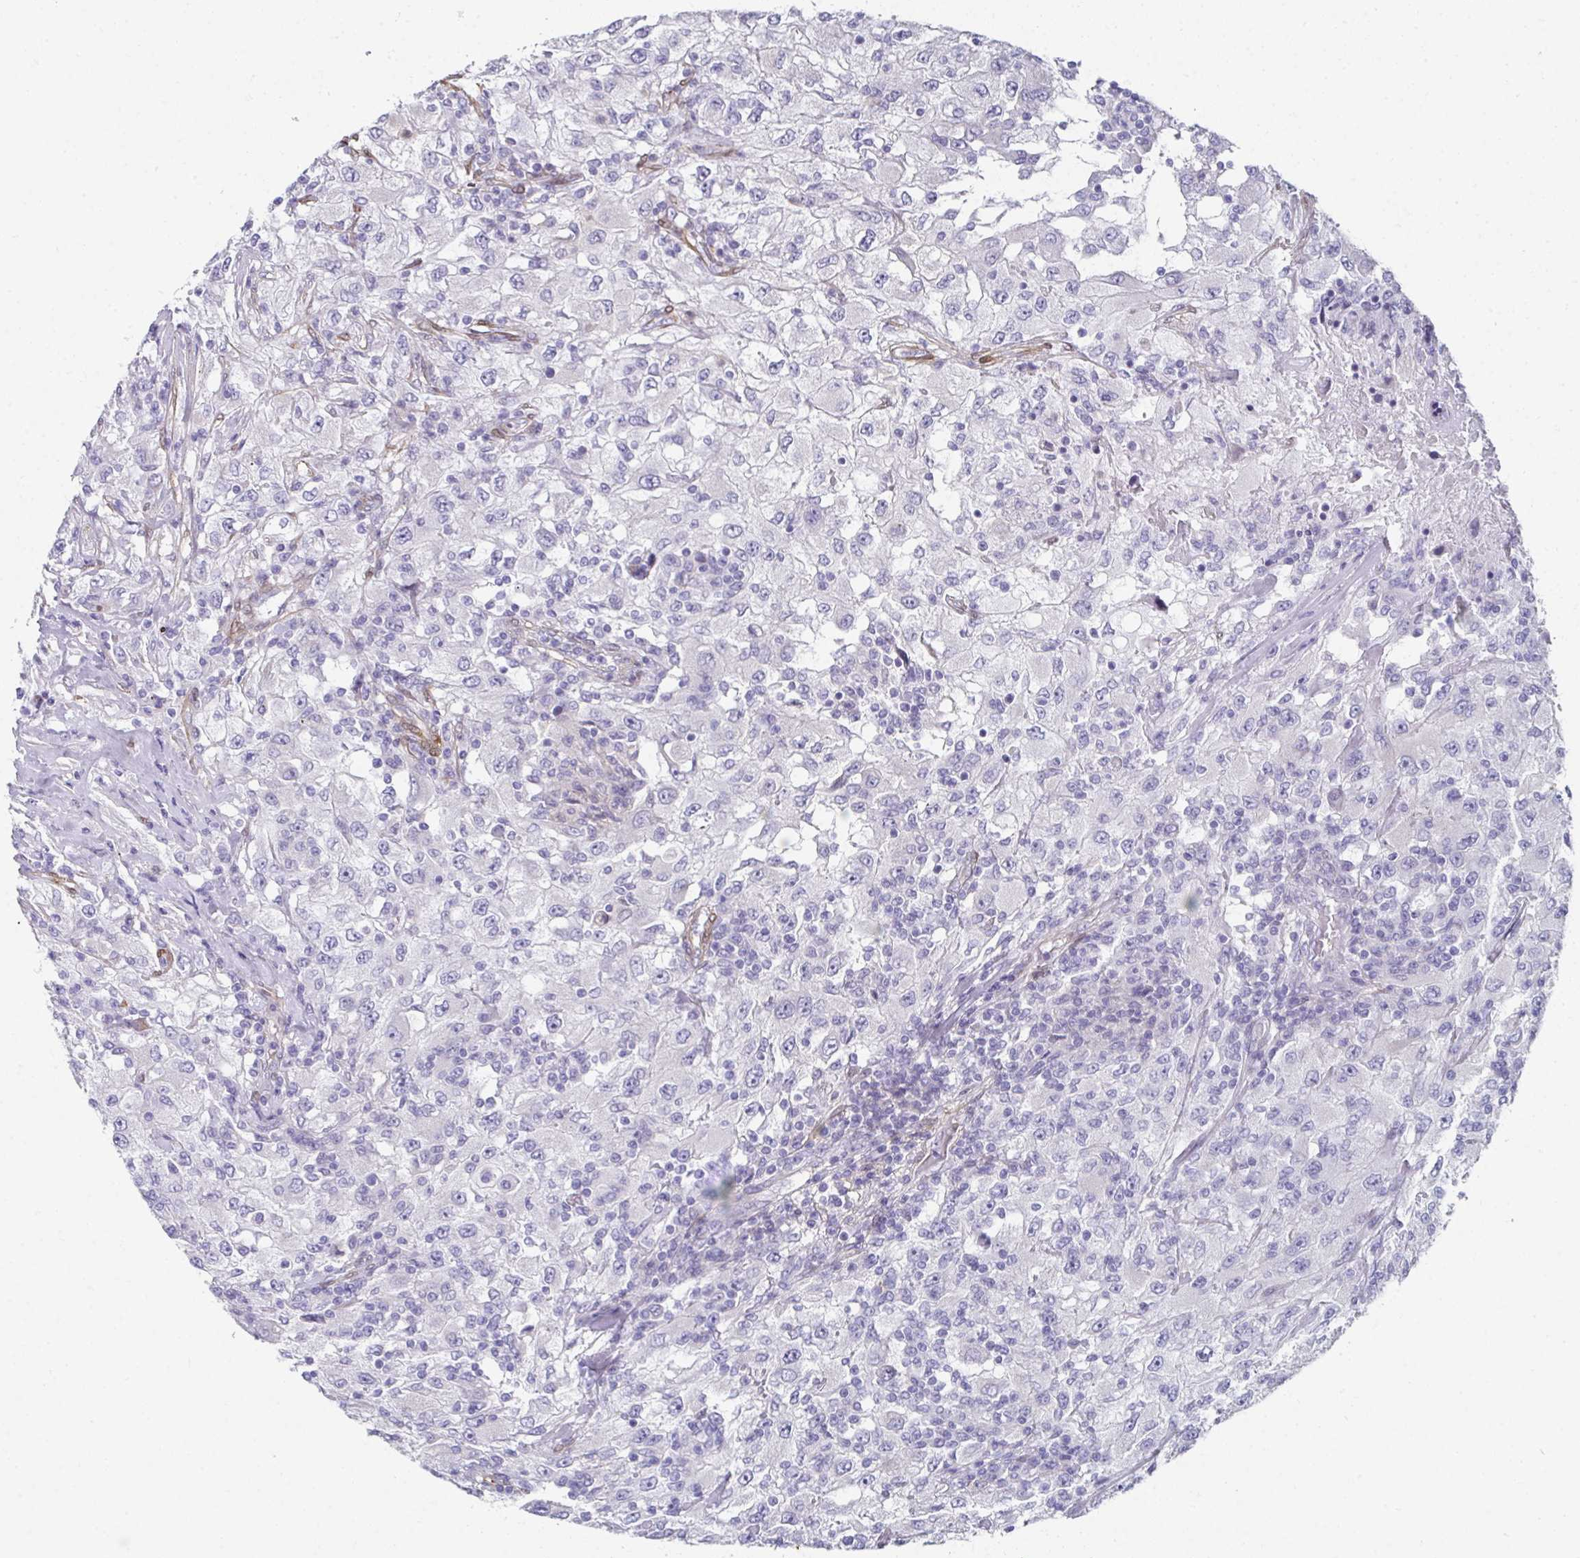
{"staining": {"intensity": "negative", "quantity": "none", "location": "none"}, "tissue": "renal cancer", "cell_type": "Tumor cells", "image_type": "cancer", "snomed": [{"axis": "morphology", "description": "Adenocarcinoma, NOS"}, {"axis": "topography", "description": "Kidney"}], "caption": "An immunohistochemistry (IHC) image of renal adenocarcinoma is shown. There is no staining in tumor cells of renal adenocarcinoma.", "gene": "RBP1", "patient": {"sex": "female", "age": 67}}